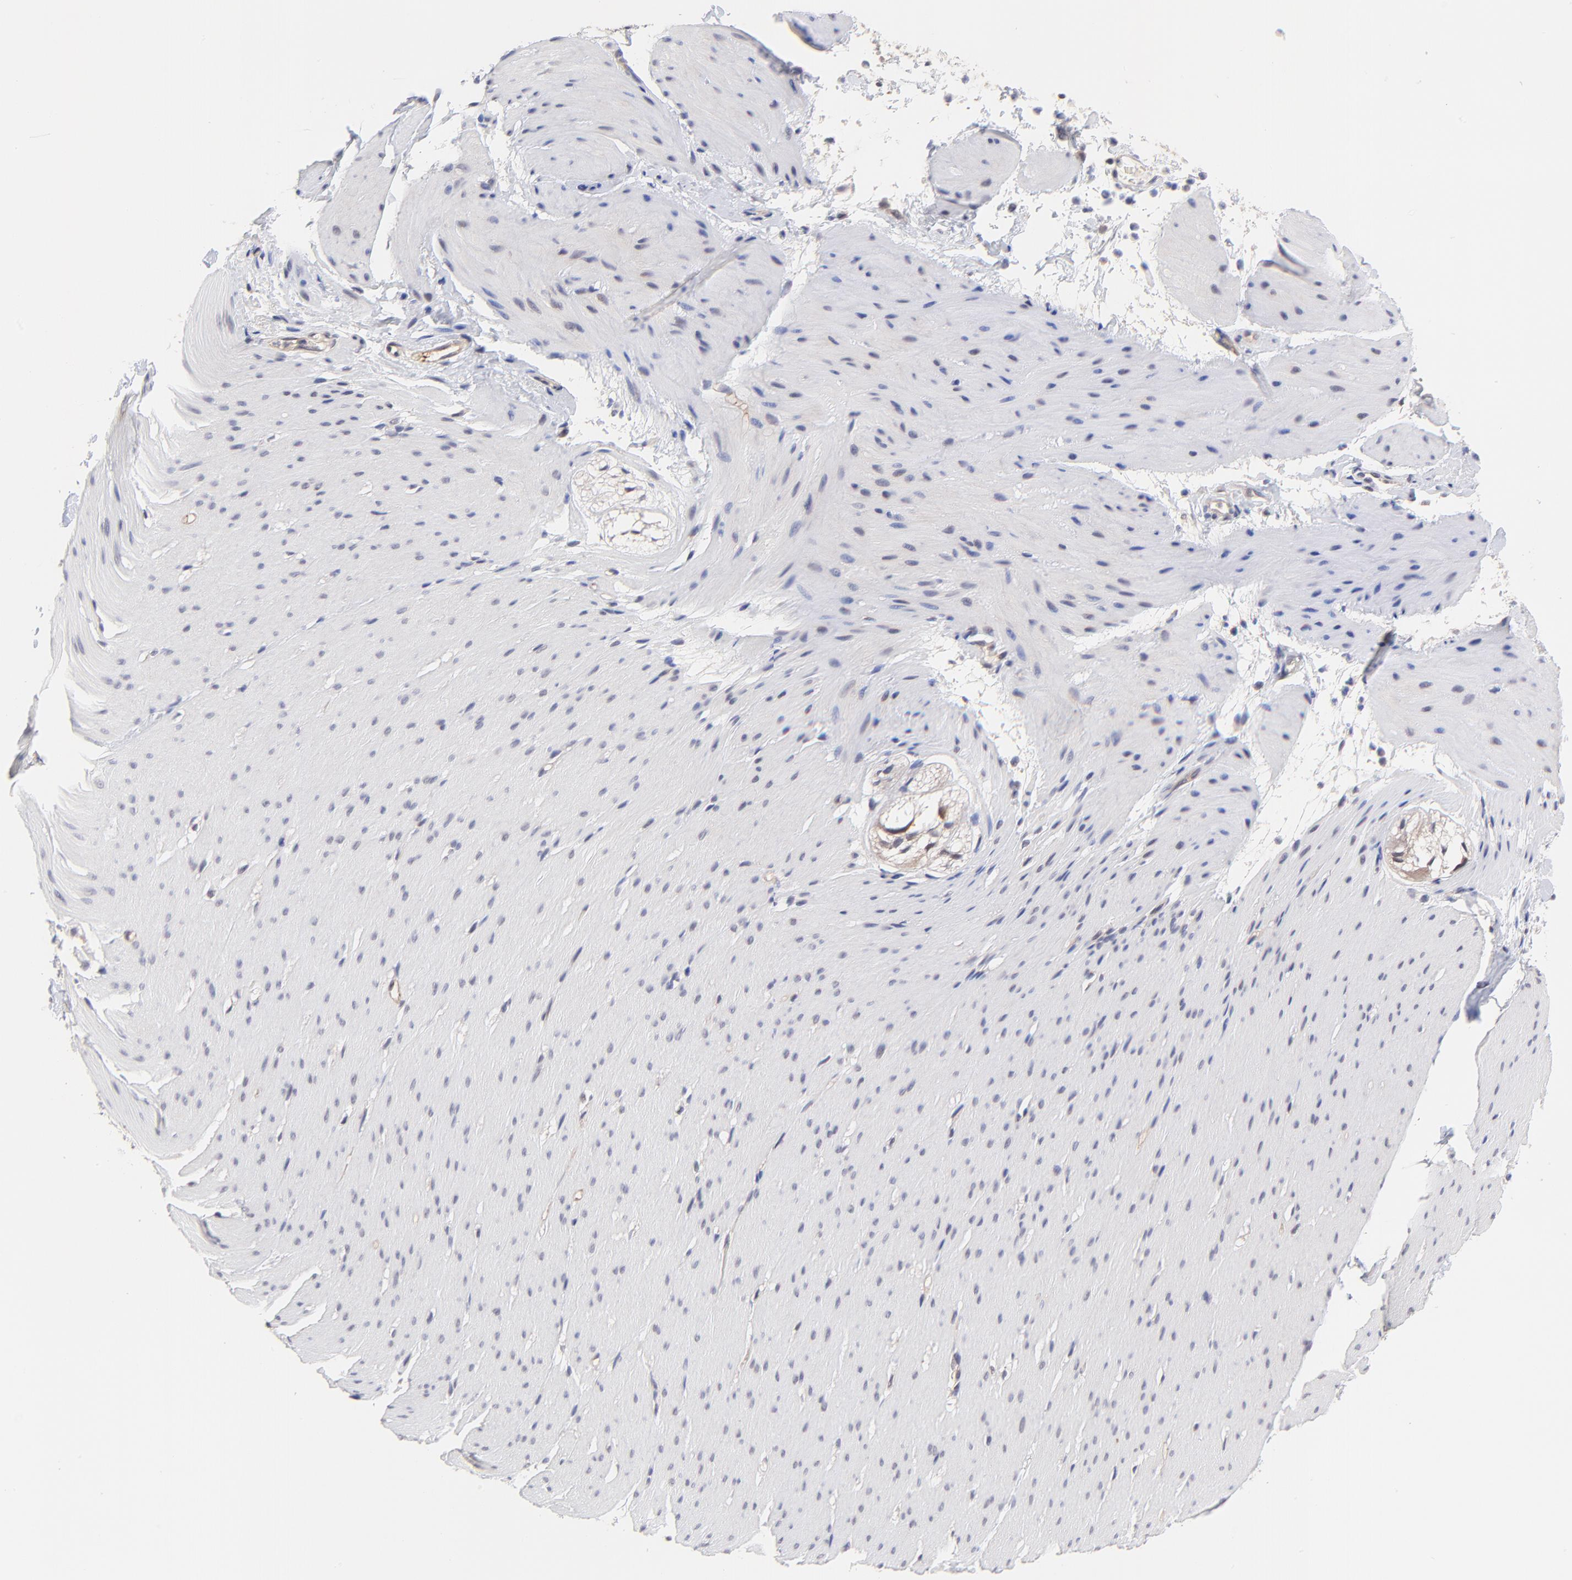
{"staining": {"intensity": "negative", "quantity": "none", "location": "none"}, "tissue": "smooth muscle", "cell_type": "Smooth muscle cells", "image_type": "normal", "snomed": [{"axis": "morphology", "description": "Normal tissue, NOS"}, {"axis": "topography", "description": "Smooth muscle"}, {"axis": "topography", "description": "Colon"}], "caption": "A high-resolution histopathology image shows IHC staining of normal smooth muscle, which exhibits no significant positivity in smooth muscle cells. Nuclei are stained in blue.", "gene": "ZNF747", "patient": {"sex": "male", "age": 67}}